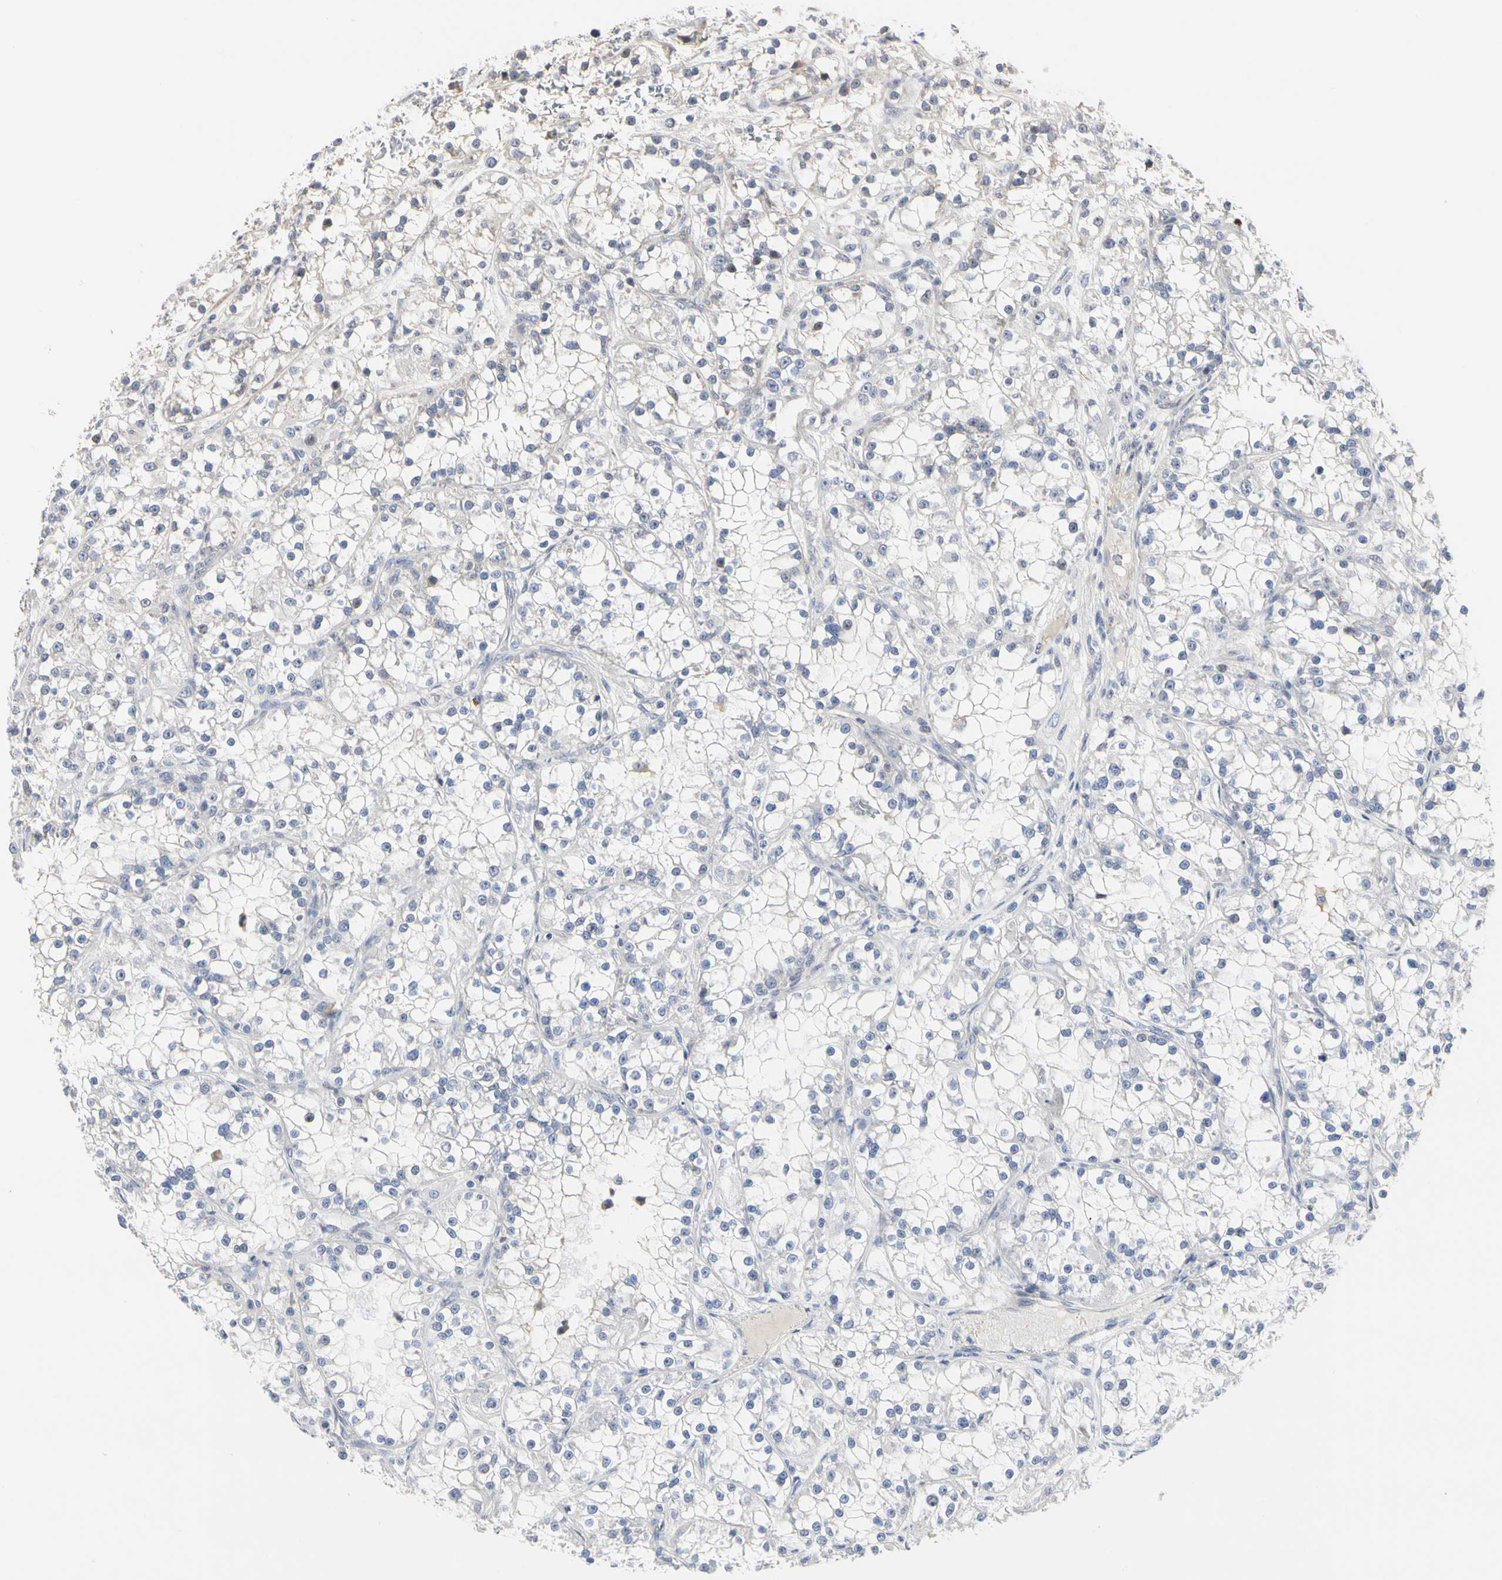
{"staining": {"intensity": "negative", "quantity": "none", "location": "none"}, "tissue": "renal cancer", "cell_type": "Tumor cells", "image_type": "cancer", "snomed": [{"axis": "morphology", "description": "Adenocarcinoma, NOS"}, {"axis": "topography", "description": "Kidney"}], "caption": "Protein analysis of renal cancer demonstrates no significant positivity in tumor cells.", "gene": "SHANK2", "patient": {"sex": "female", "age": 52}}